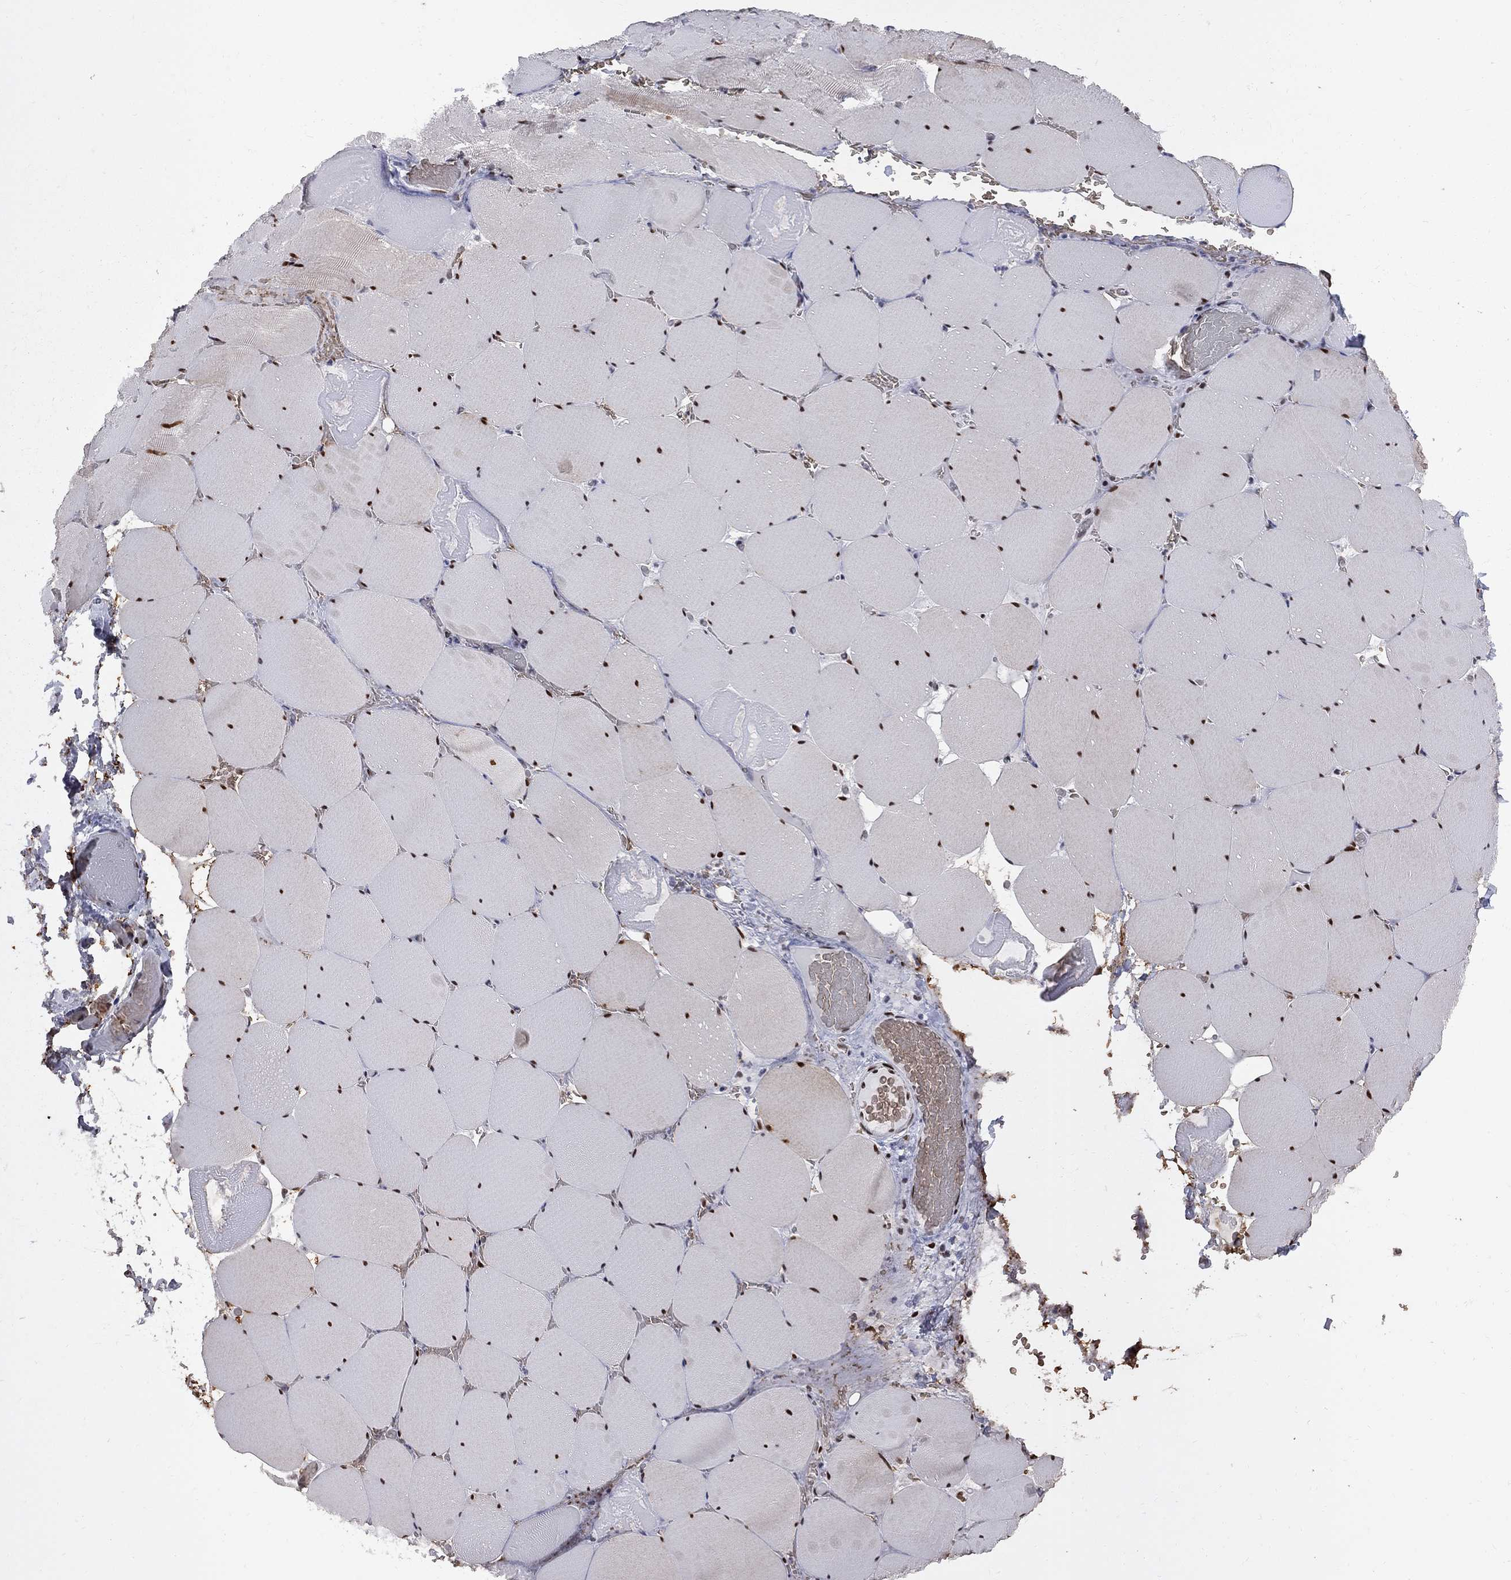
{"staining": {"intensity": "strong", "quantity": ">75%", "location": "nuclear"}, "tissue": "skeletal muscle", "cell_type": "Myocytes", "image_type": "normal", "snomed": [{"axis": "morphology", "description": "Normal tissue, NOS"}, {"axis": "morphology", "description": "Malignant melanoma, Metastatic site"}, {"axis": "topography", "description": "Skeletal muscle"}], "caption": "Immunohistochemistry (IHC) (DAB (3,3'-diaminobenzidine)) staining of benign human skeletal muscle displays strong nuclear protein staining in approximately >75% of myocytes.", "gene": "ZBTB47", "patient": {"sex": "male", "age": 50}}